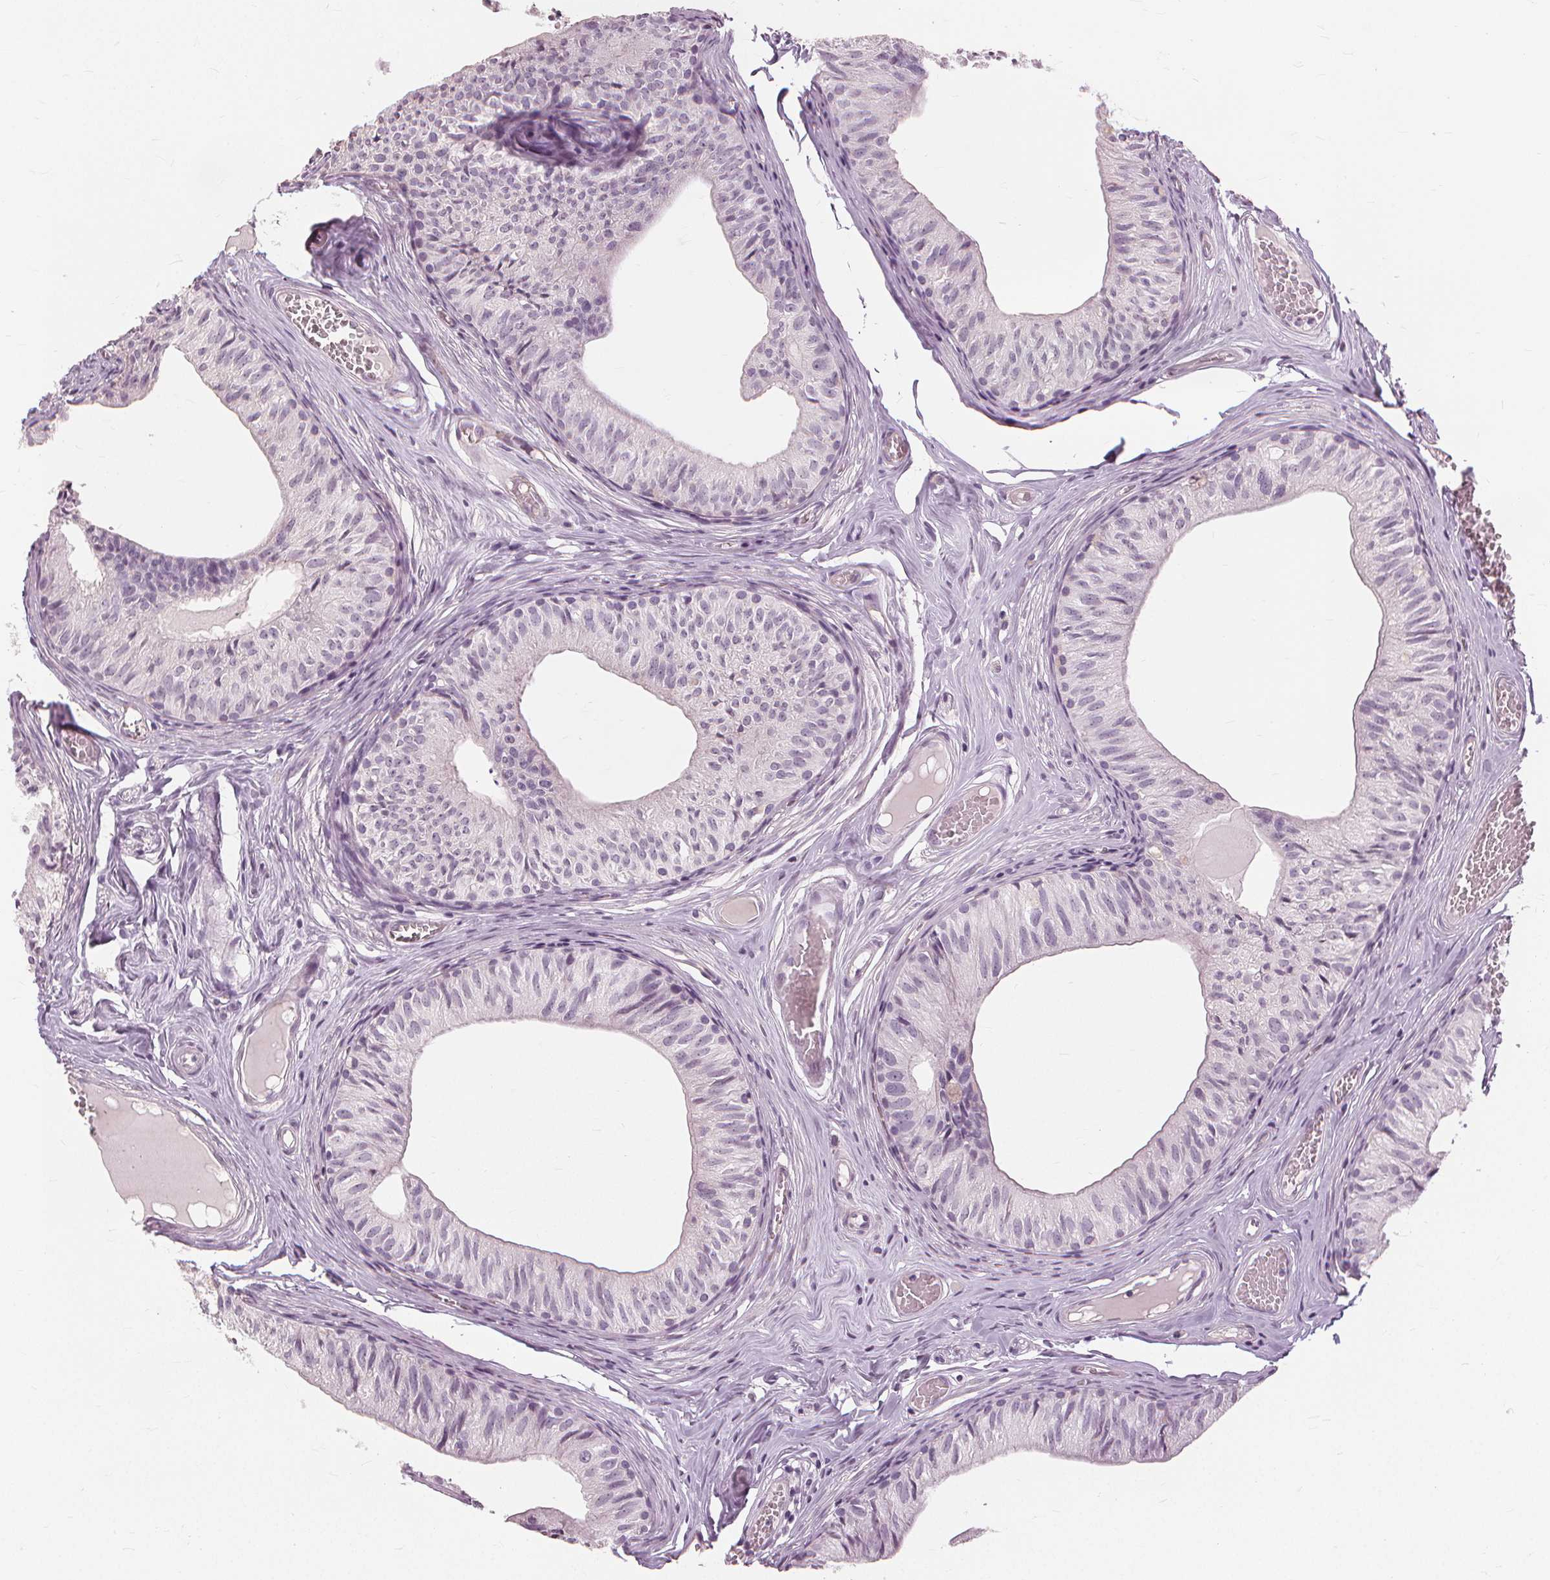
{"staining": {"intensity": "negative", "quantity": "none", "location": "none"}, "tissue": "epididymis", "cell_type": "Glandular cells", "image_type": "normal", "snomed": [{"axis": "morphology", "description": "Normal tissue, NOS"}, {"axis": "topography", "description": "Epididymis"}], "caption": "DAB immunohistochemical staining of unremarkable human epididymis exhibits no significant staining in glandular cells.", "gene": "SFTPD", "patient": {"sex": "male", "age": 25}}